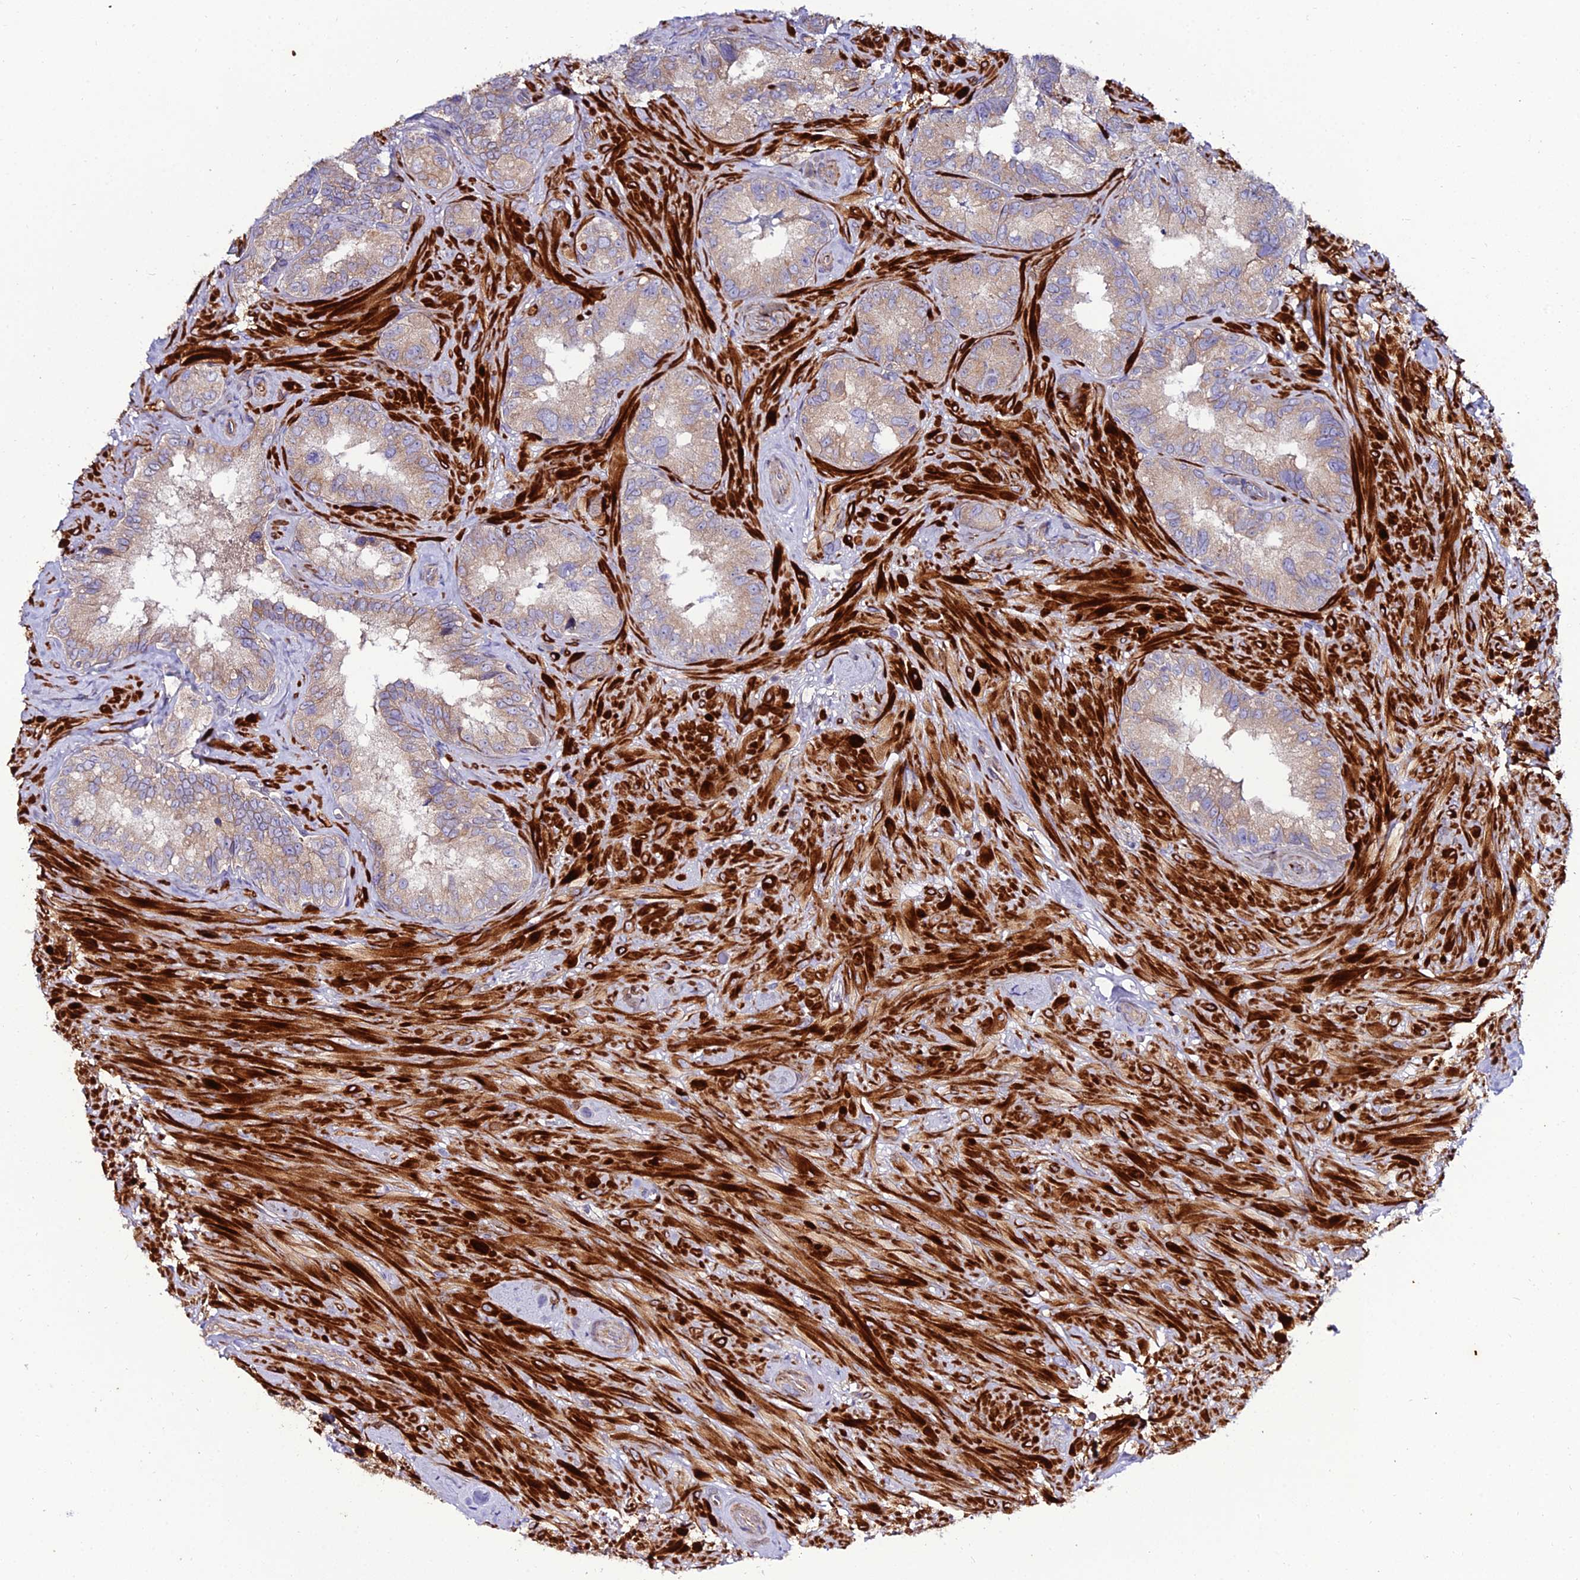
{"staining": {"intensity": "weak", "quantity": "25%-75%", "location": "cytoplasmic/membranous"}, "tissue": "seminal vesicle", "cell_type": "Glandular cells", "image_type": "normal", "snomed": [{"axis": "morphology", "description": "Normal tissue, NOS"}, {"axis": "topography", "description": "Seminal veicle"}, {"axis": "topography", "description": "Peripheral nerve tissue"}], "caption": "Immunohistochemistry micrograph of unremarkable seminal vesicle stained for a protein (brown), which demonstrates low levels of weak cytoplasmic/membranous expression in about 25%-75% of glandular cells.", "gene": "ARL6IP1", "patient": {"sex": "male", "age": 67}}